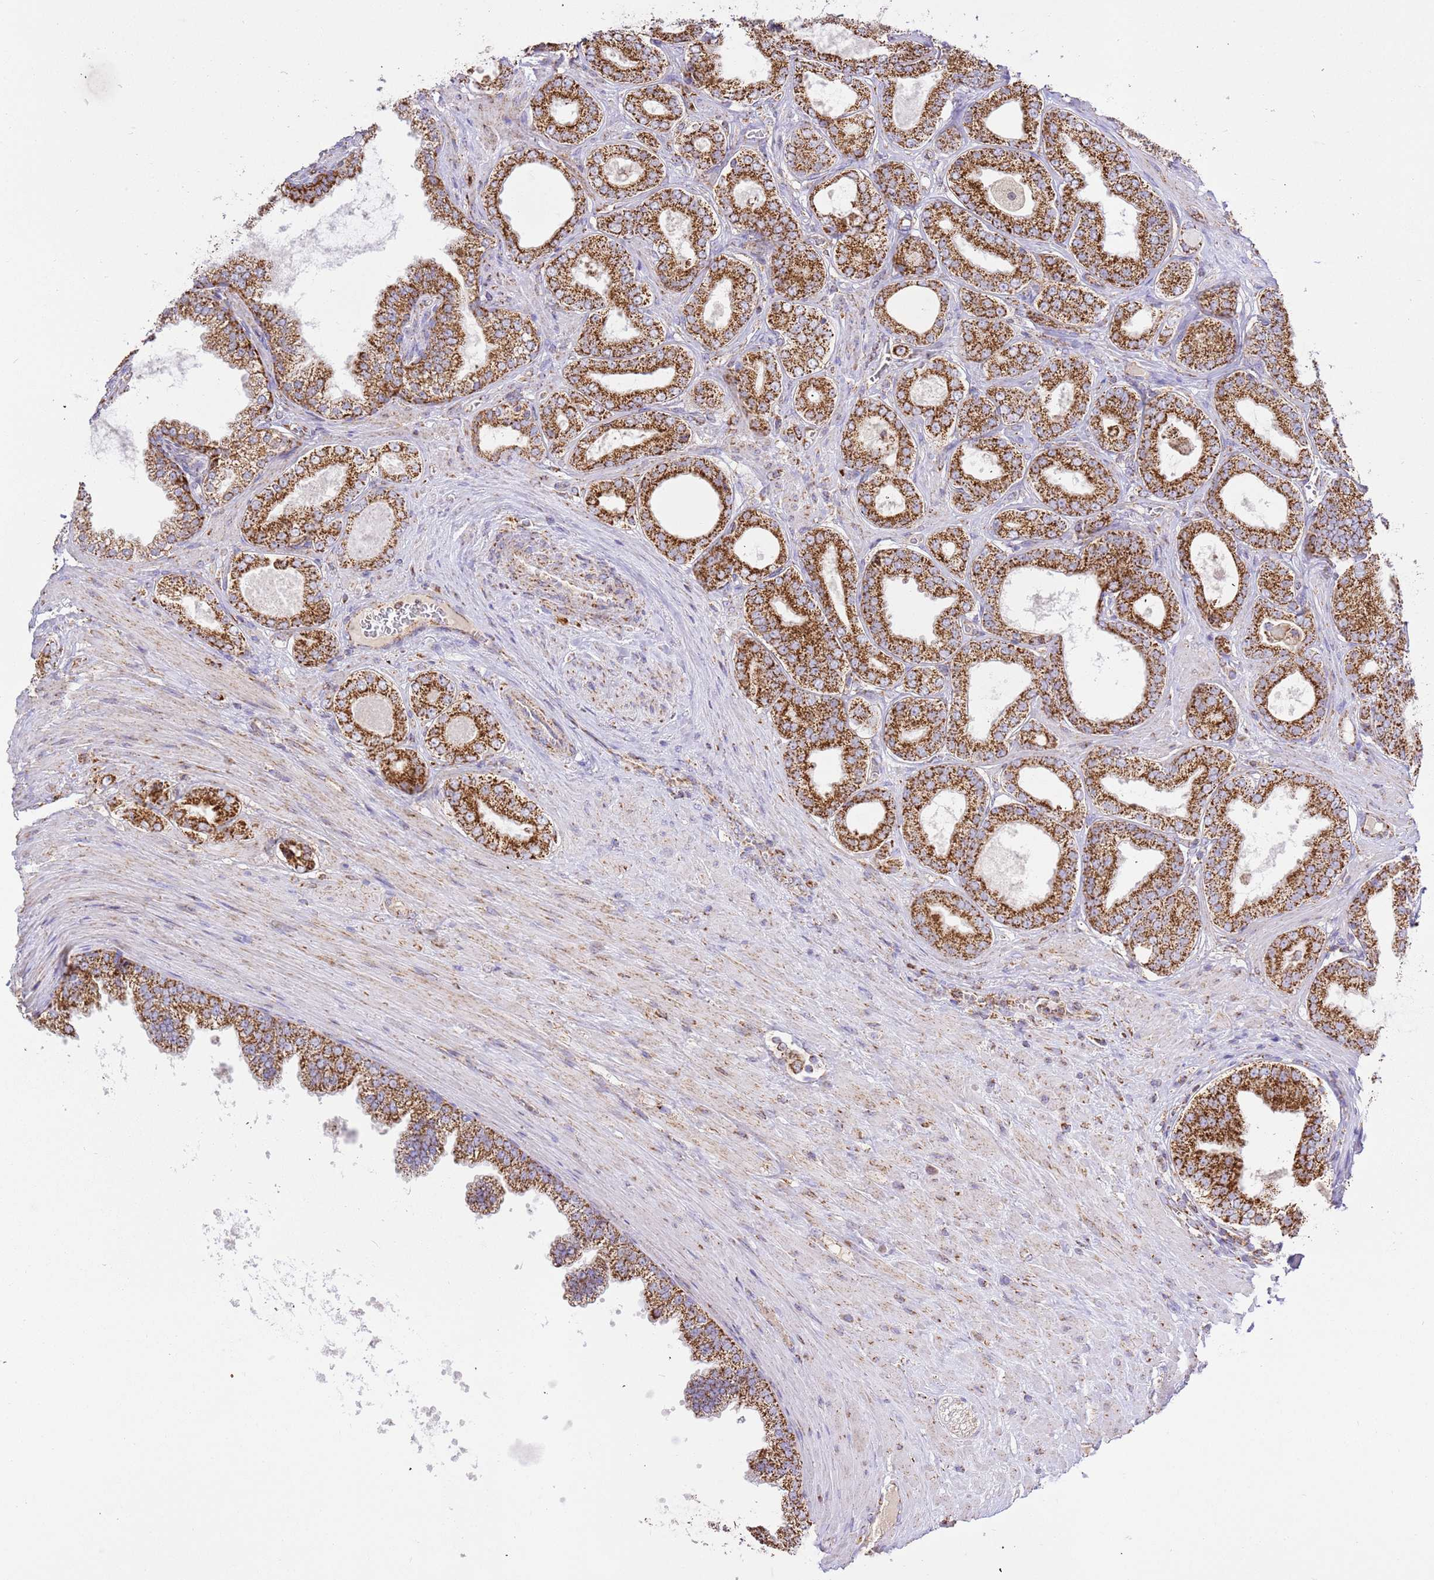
{"staining": {"intensity": "strong", "quantity": ">75%", "location": "cytoplasmic/membranous"}, "tissue": "prostate cancer", "cell_type": "Tumor cells", "image_type": "cancer", "snomed": [{"axis": "morphology", "description": "Adenocarcinoma, Low grade"}, {"axis": "topography", "description": "Prostate"}], "caption": "High-magnification brightfield microscopy of prostate cancer stained with DAB (brown) and counterstained with hematoxylin (blue). tumor cells exhibit strong cytoplasmic/membranous staining is seen in about>75% of cells.", "gene": "ZBTB39", "patient": {"sex": "male", "age": 63}}